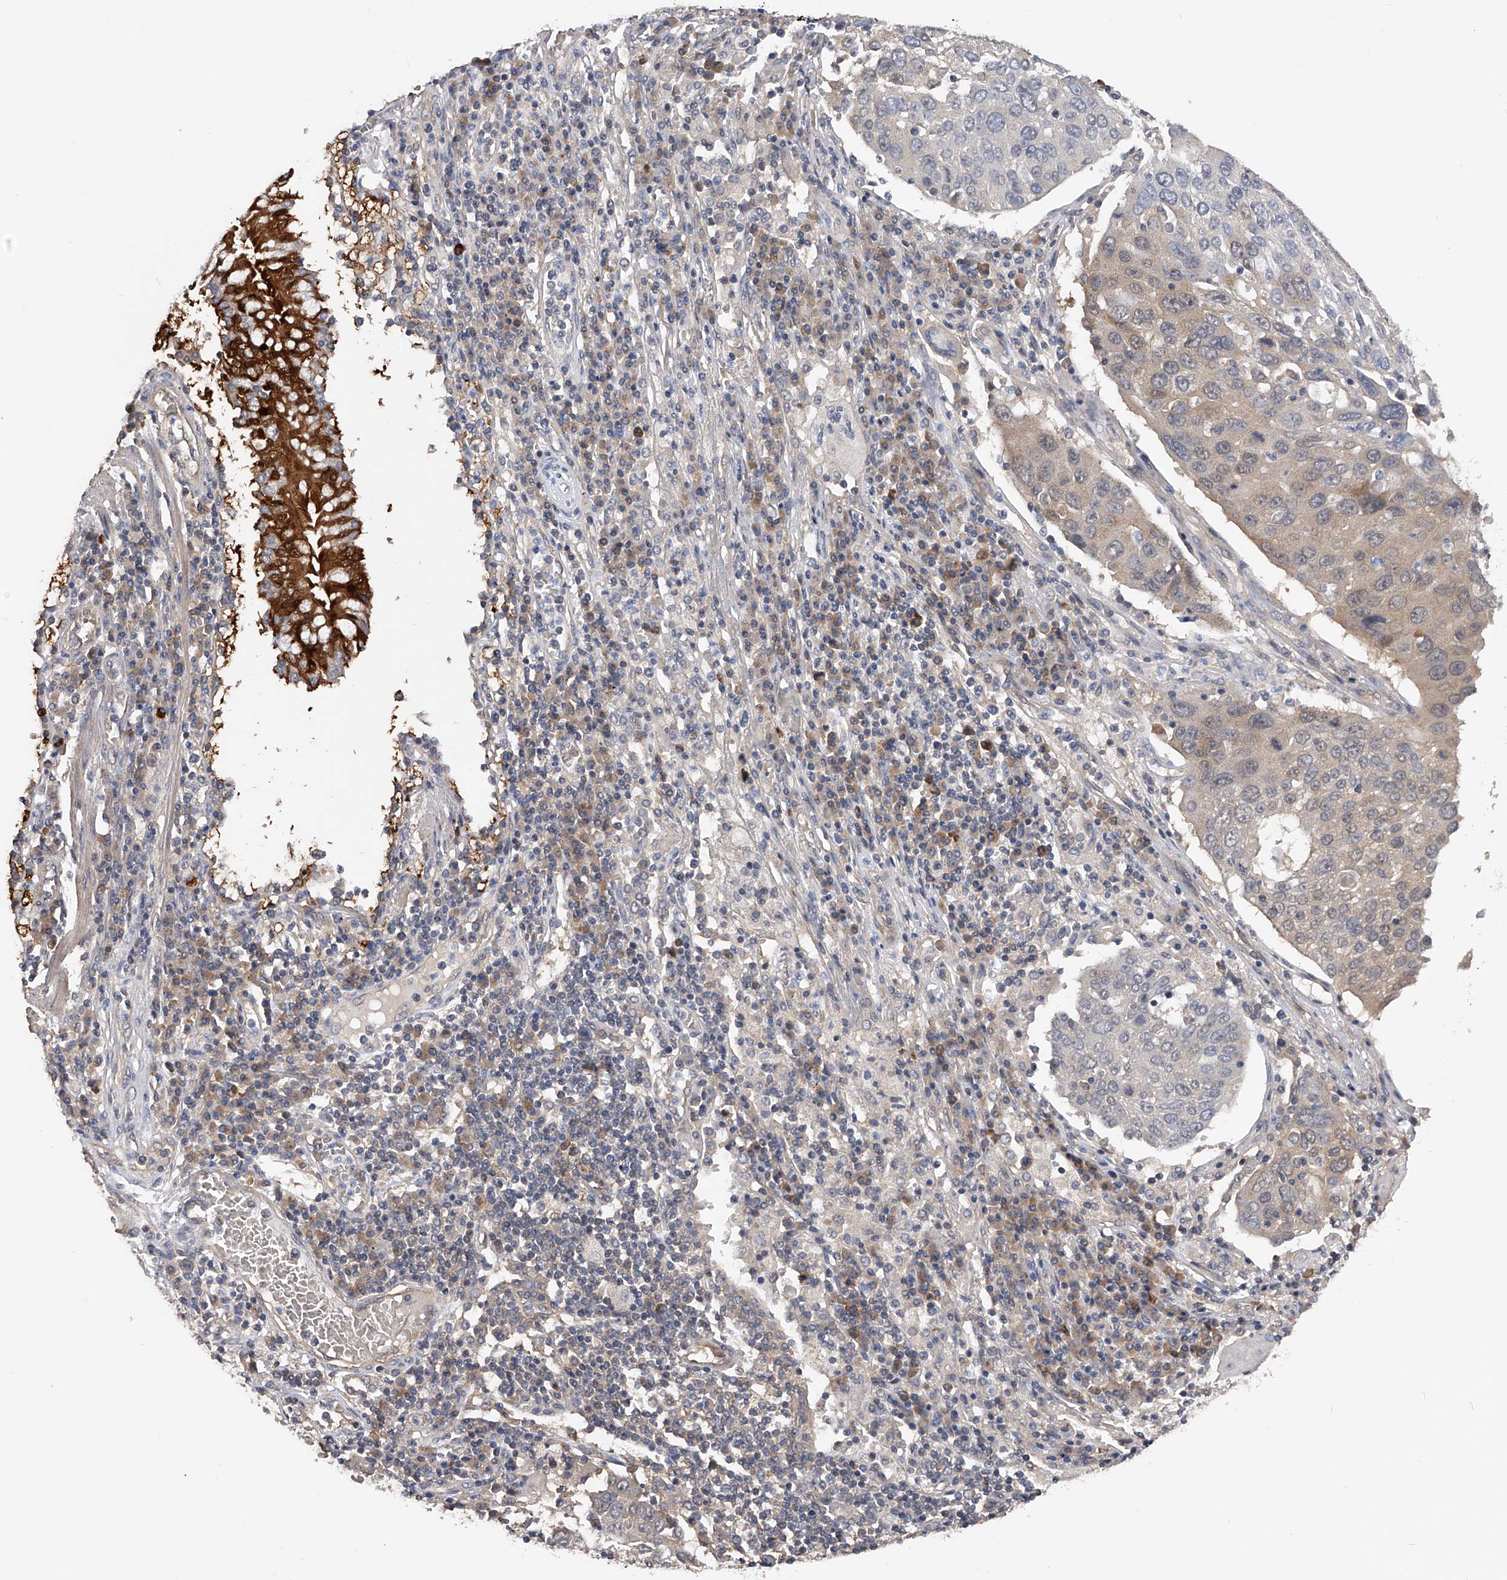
{"staining": {"intensity": "negative", "quantity": "none", "location": "none"}, "tissue": "lung cancer", "cell_type": "Tumor cells", "image_type": "cancer", "snomed": [{"axis": "morphology", "description": "Squamous cell carcinoma, NOS"}, {"axis": "topography", "description": "Lung"}], "caption": "DAB (3,3'-diaminobenzidine) immunohistochemical staining of human lung cancer (squamous cell carcinoma) displays no significant positivity in tumor cells. (Stains: DAB (3,3'-diaminobenzidine) immunohistochemistry with hematoxylin counter stain, Microscopy: brightfield microscopy at high magnification).", "gene": "CFAP298", "patient": {"sex": "male", "age": 65}}